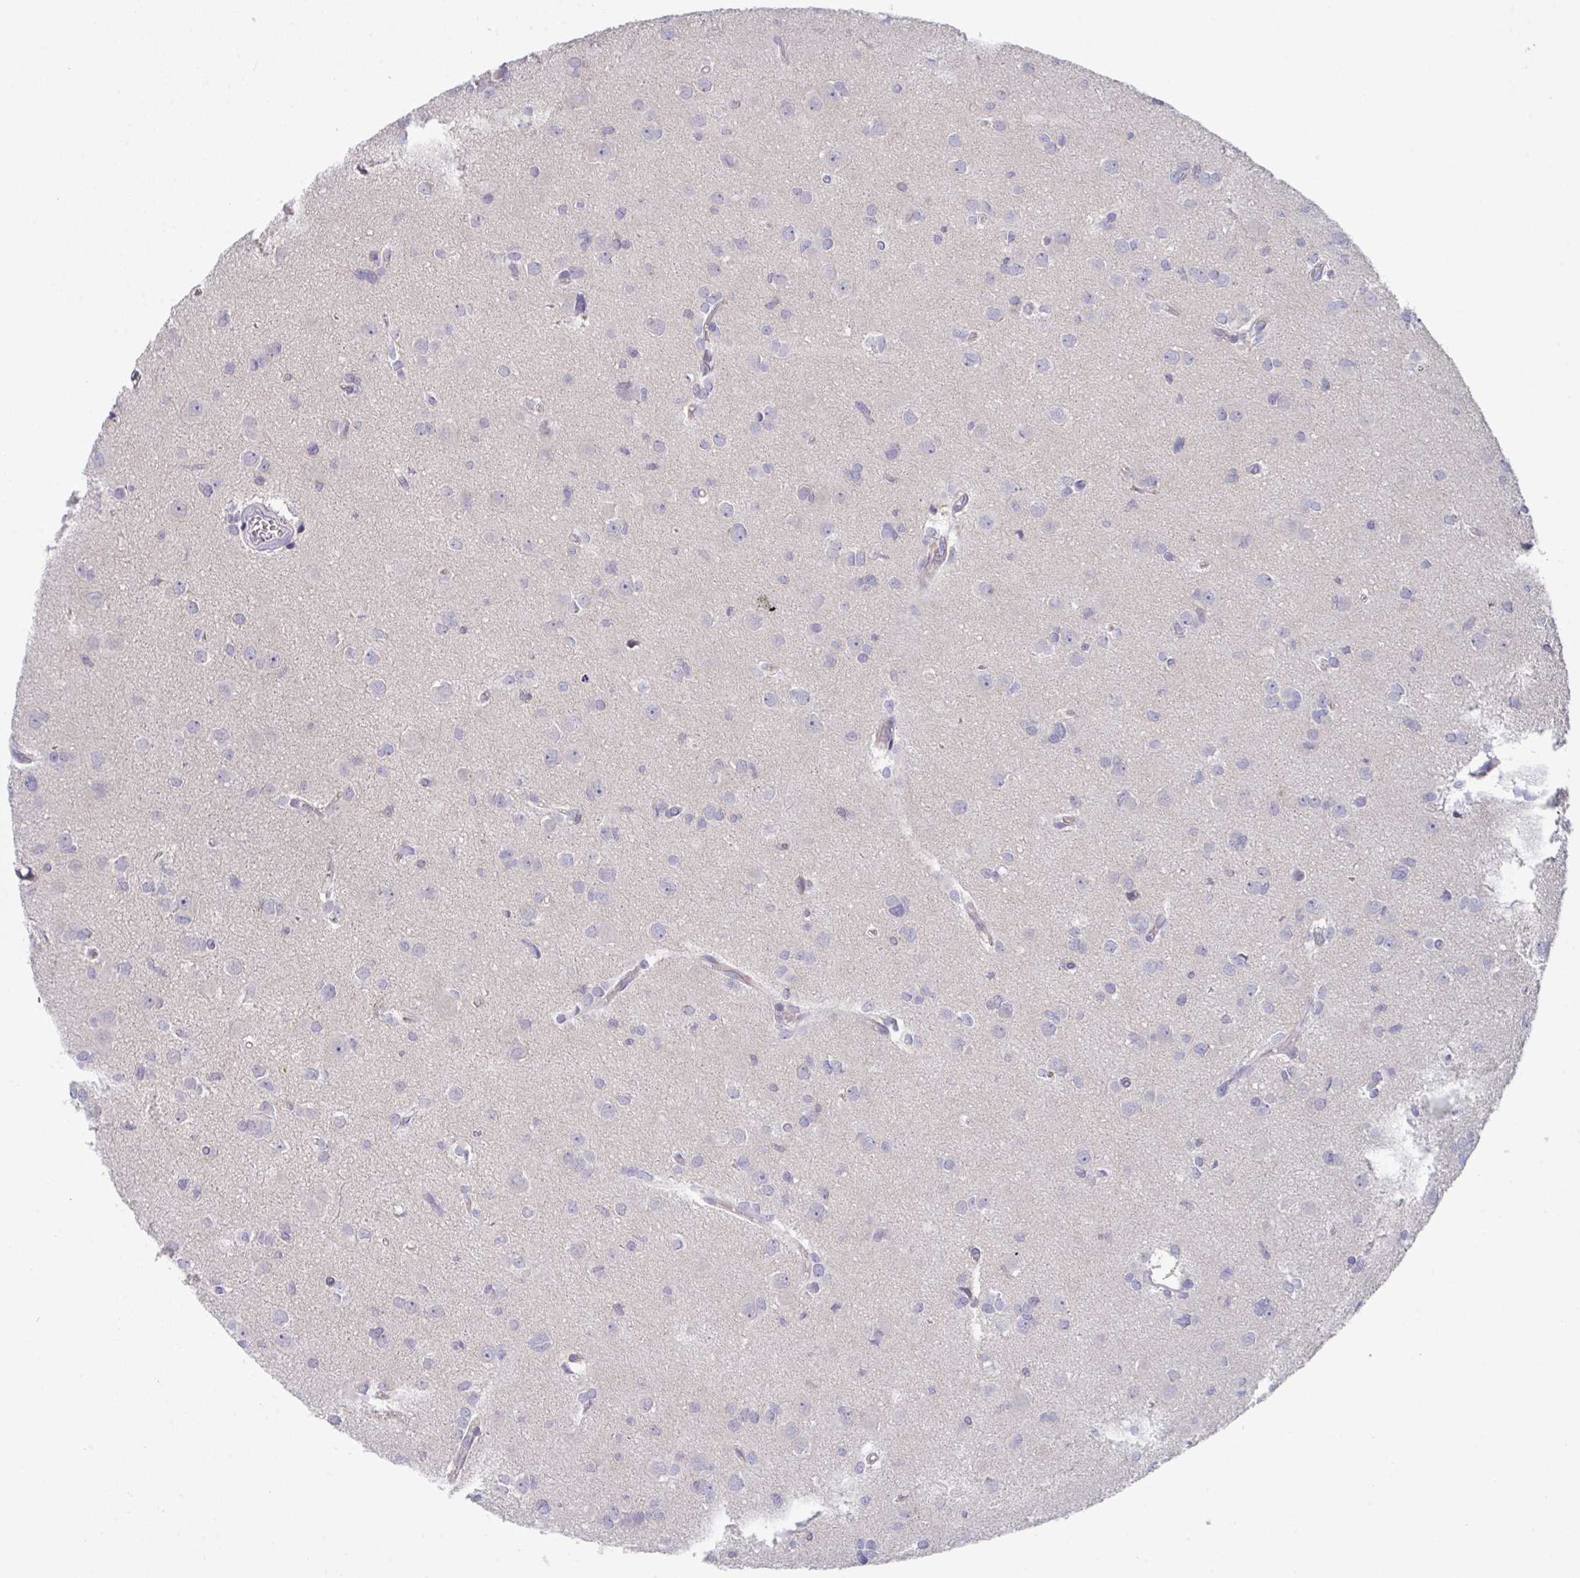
{"staining": {"intensity": "negative", "quantity": "none", "location": "none"}, "tissue": "glioma", "cell_type": "Tumor cells", "image_type": "cancer", "snomed": [{"axis": "morphology", "description": "Glioma, malignant, High grade"}, {"axis": "topography", "description": "Brain"}], "caption": "IHC photomicrograph of glioma stained for a protein (brown), which reveals no positivity in tumor cells.", "gene": "DISP2", "patient": {"sex": "male", "age": 23}}